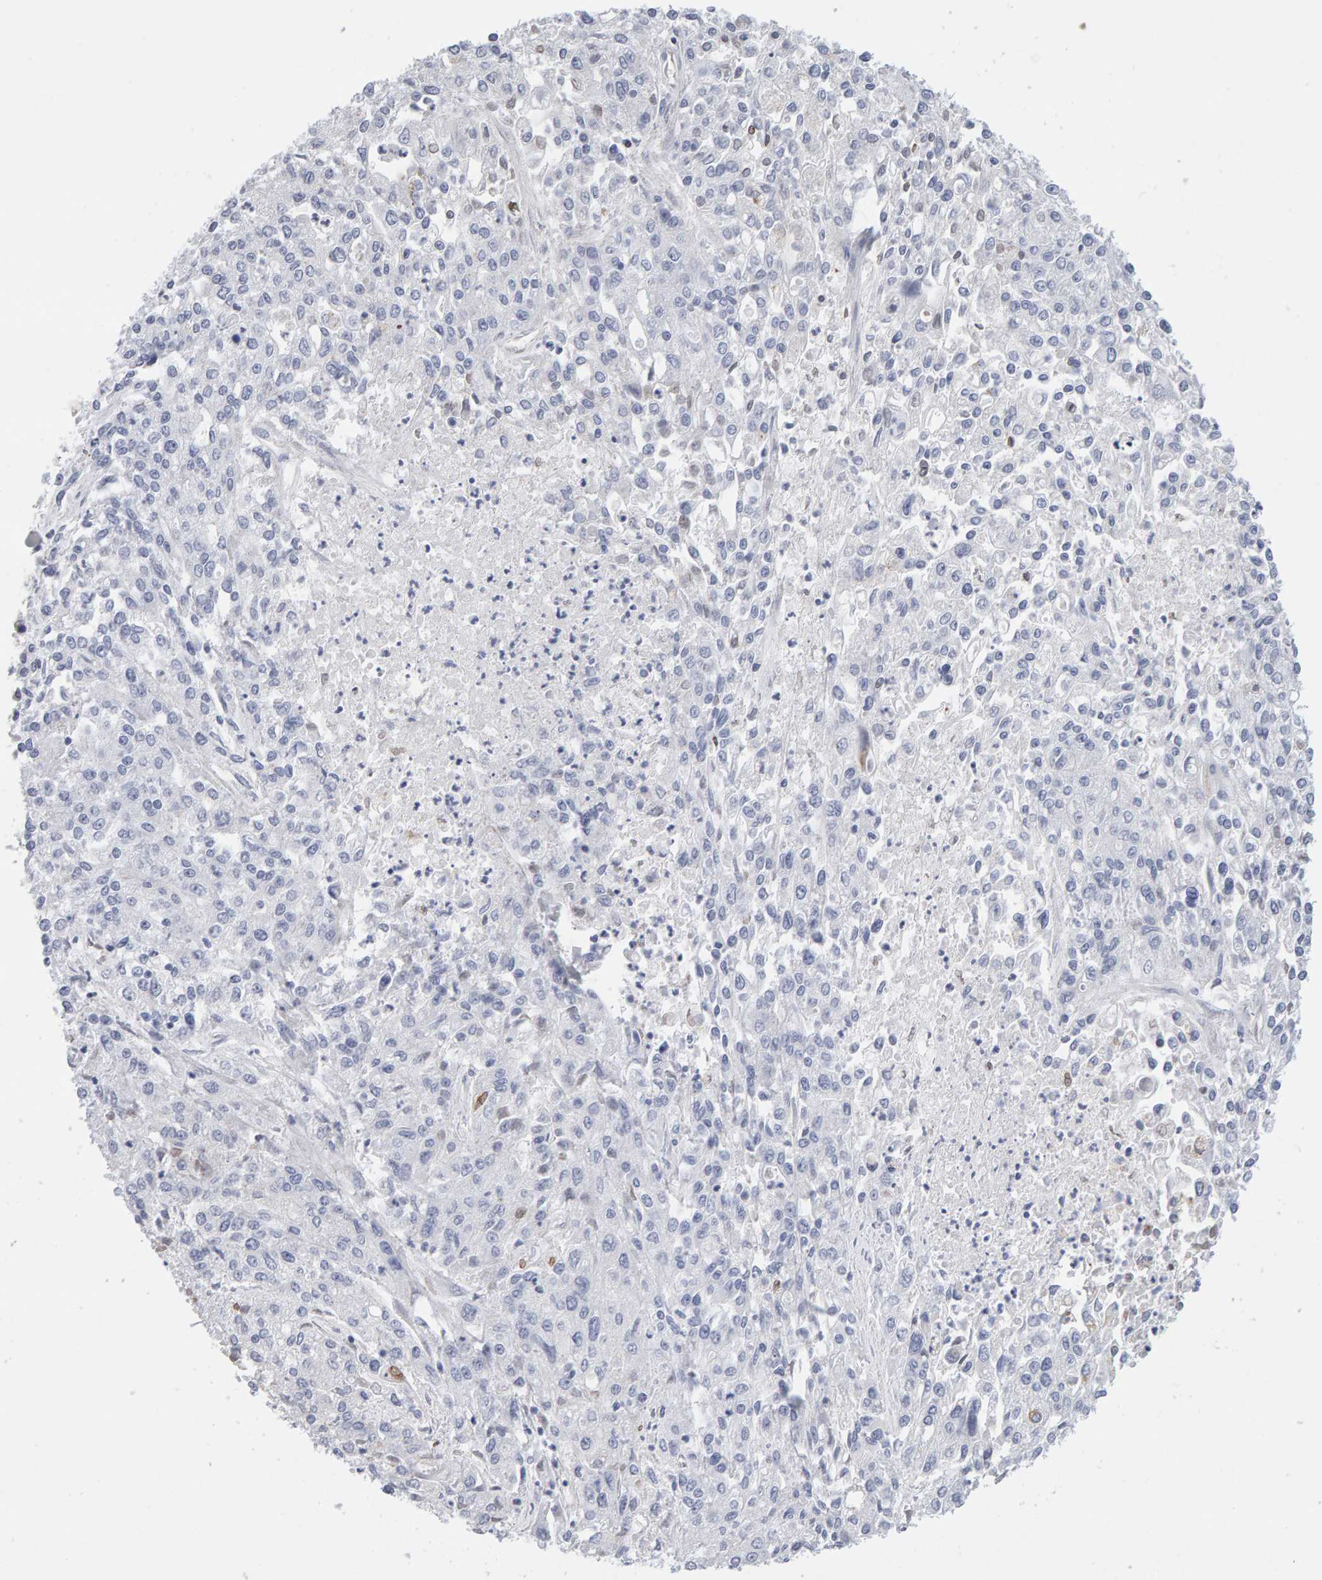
{"staining": {"intensity": "negative", "quantity": "none", "location": "none"}, "tissue": "endometrial cancer", "cell_type": "Tumor cells", "image_type": "cancer", "snomed": [{"axis": "morphology", "description": "Adenocarcinoma, NOS"}, {"axis": "topography", "description": "Endometrium"}], "caption": "Photomicrograph shows no protein positivity in tumor cells of endometrial cancer (adenocarcinoma) tissue.", "gene": "METRNL", "patient": {"sex": "female", "age": 49}}